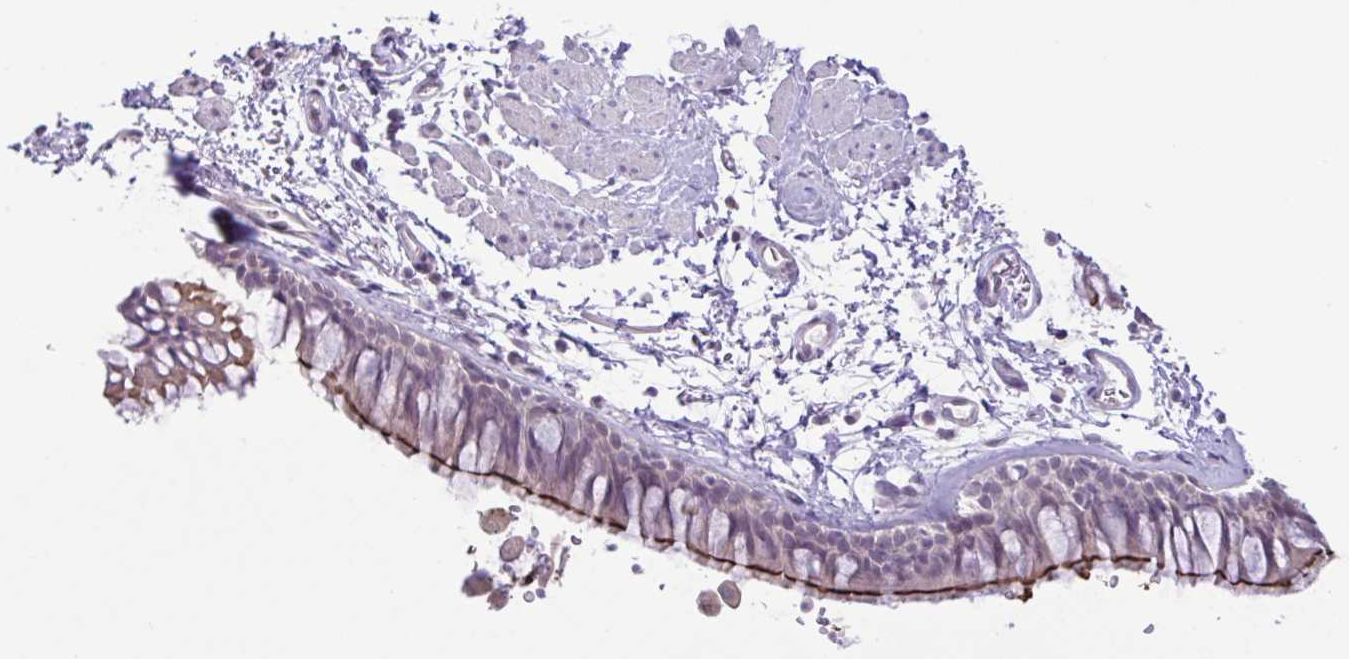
{"staining": {"intensity": "moderate", "quantity": "25%-75%", "location": "cytoplasmic/membranous"}, "tissue": "bronchus", "cell_type": "Respiratory epithelial cells", "image_type": "normal", "snomed": [{"axis": "morphology", "description": "Normal tissue, NOS"}, {"axis": "topography", "description": "Cartilage tissue"}, {"axis": "topography", "description": "Bronchus"}], "caption": "Immunohistochemical staining of unremarkable human bronchus displays moderate cytoplasmic/membranous protein expression in approximately 25%-75% of respiratory epithelial cells.", "gene": "IL1RN", "patient": {"sex": "female", "age": 79}}